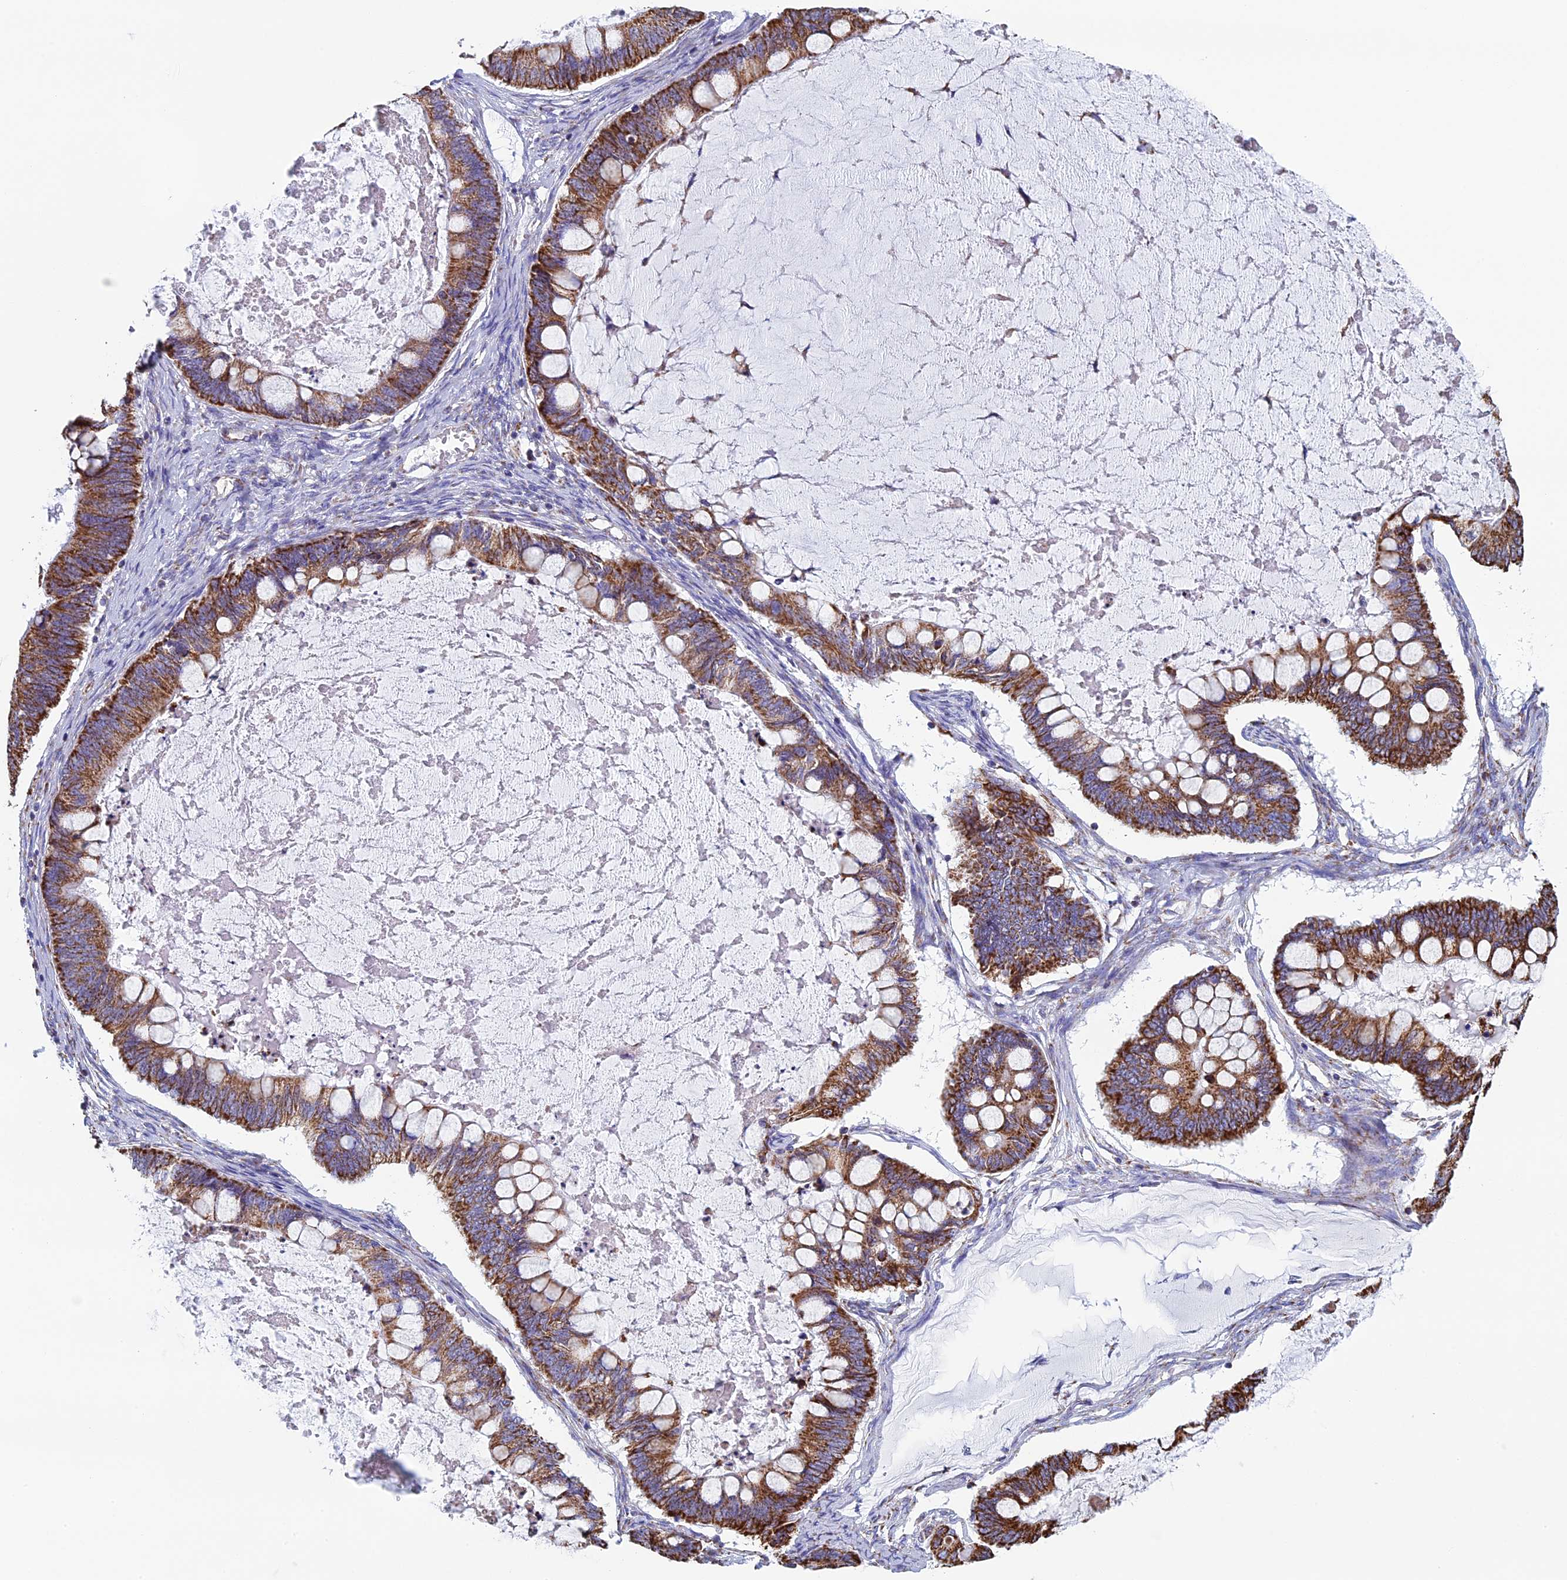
{"staining": {"intensity": "strong", "quantity": ">75%", "location": "cytoplasmic/membranous"}, "tissue": "ovarian cancer", "cell_type": "Tumor cells", "image_type": "cancer", "snomed": [{"axis": "morphology", "description": "Cystadenocarcinoma, mucinous, NOS"}, {"axis": "topography", "description": "Ovary"}], "caption": "Immunohistochemical staining of human ovarian mucinous cystadenocarcinoma shows high levels of strong cytoplasmic/membranous expression in approximately >75% of tumor cells.", "gene": "UQCRFS1", "patient": {"sex": "female", "age": 61}}